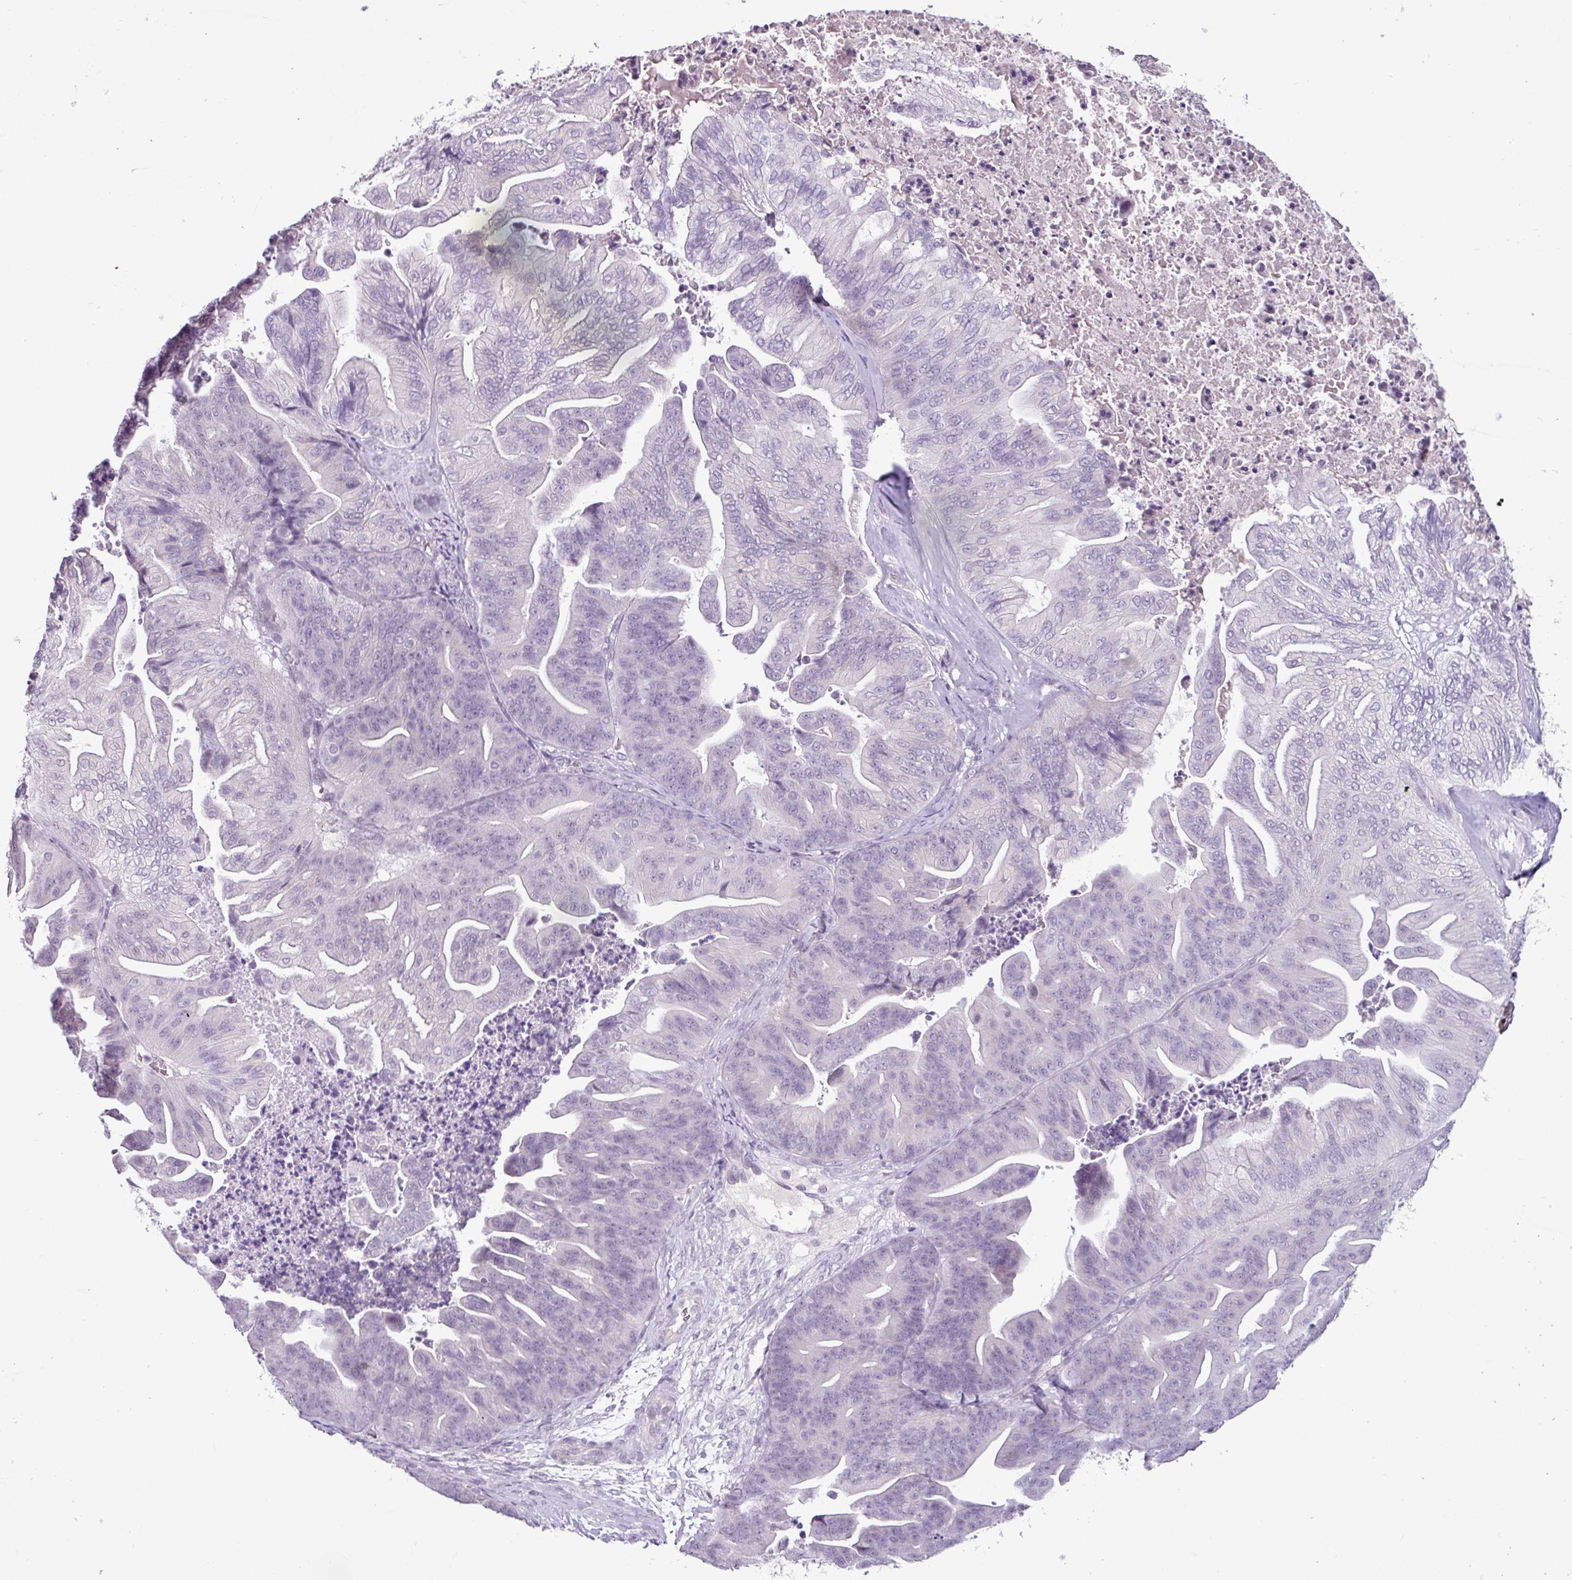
{"staining": {"intensity": "negative", "quantity": "none", "location": "none"}, "tissue": "ovarian cancer", "cell_type": "Tumor cells", "image_type": "cancer", "snomed": [{"axis": "morphology", "description": "Cystadenocarcinoma, mucinous, NOS"}, {"axis": "topography", "description": "Ovary"}], "caption": "High power microscopy micrograph of an IHC micrograph of mucinous cystadenocarcinoma (ovarian), revealing no significant positivity in tumor cells. (Stains: DAB (3,3'-diaminobenzidine) immunohistochemistry with hematoxylin counter stain, Microscopy: brightfield microscopy at high magnification).", "gene": "C9orf24", "patient": {"sex": "female", "age": 67}}